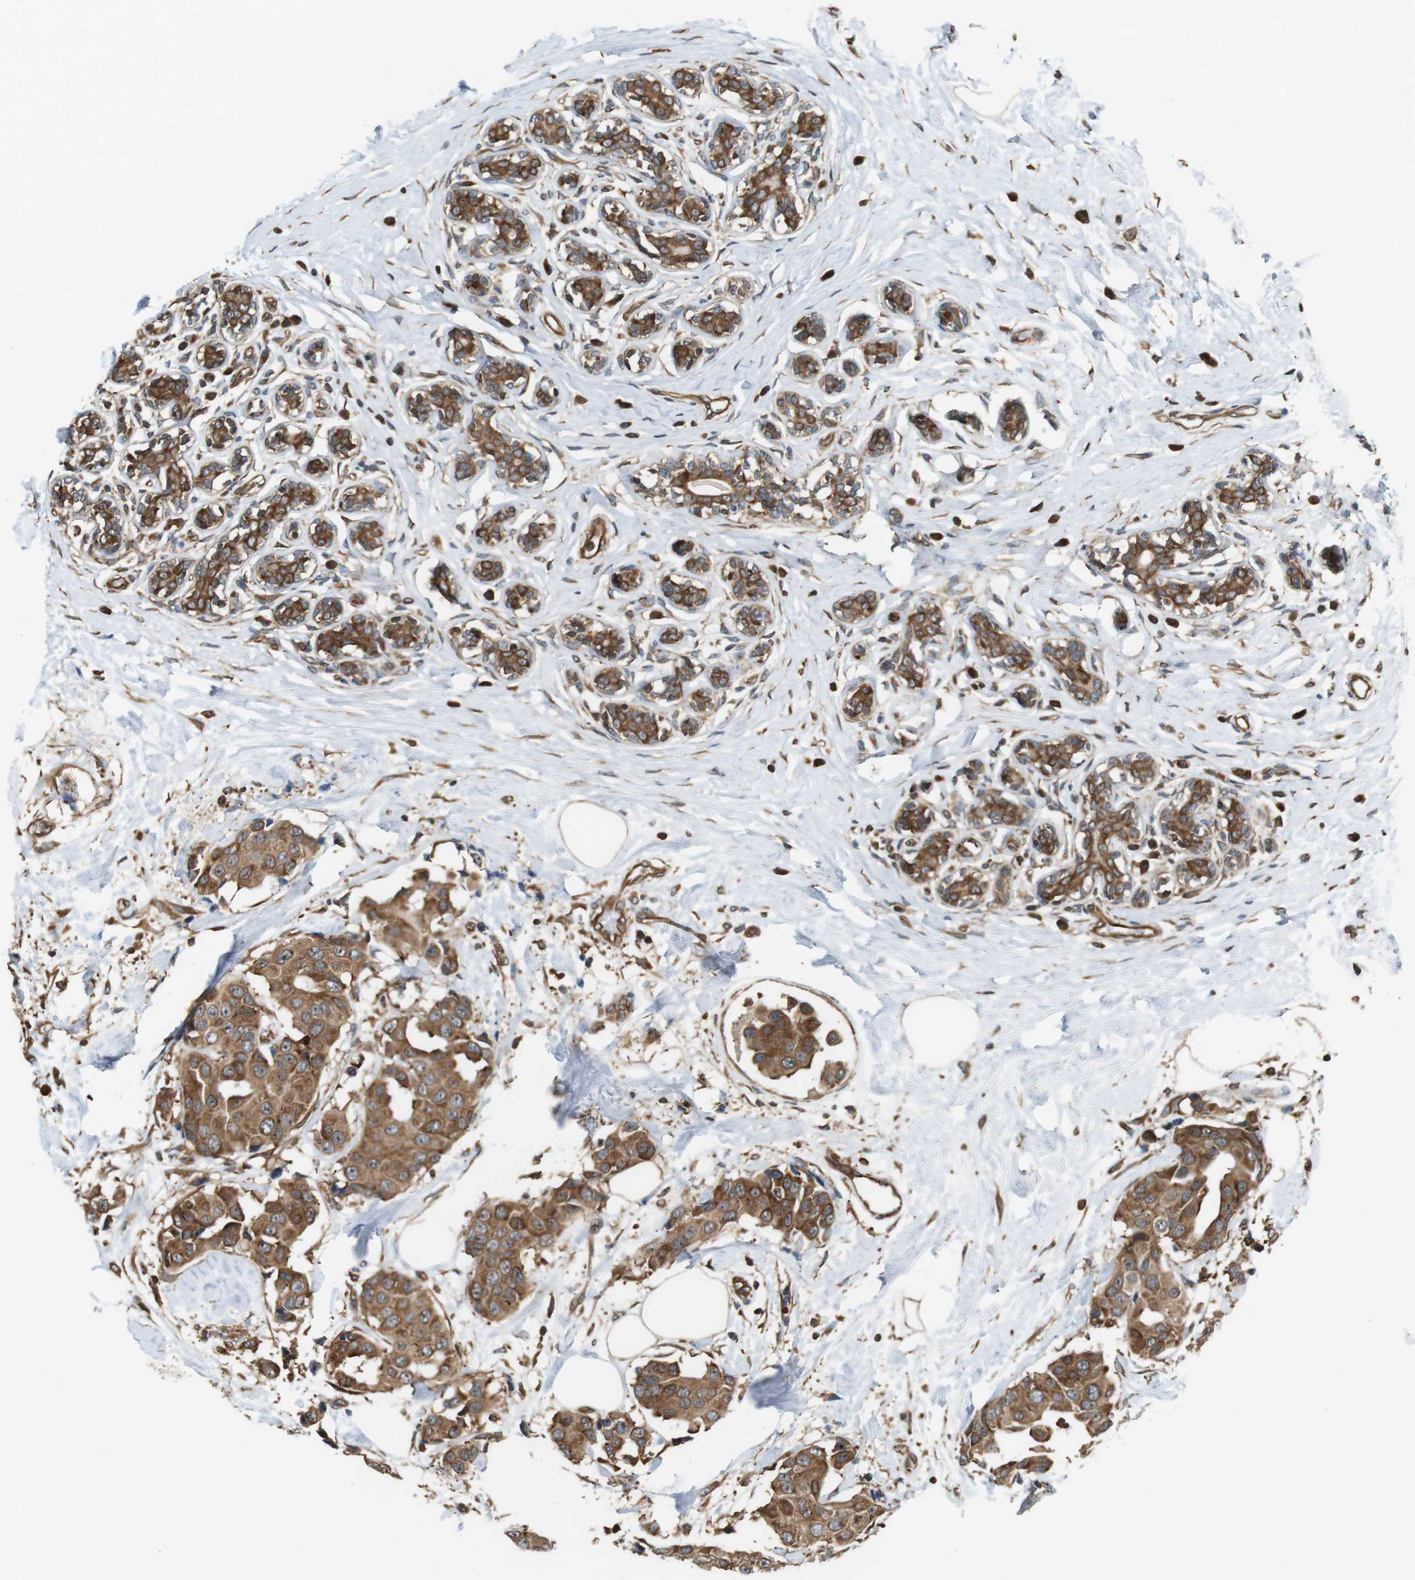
{"staining": {"intensity": "moderate", "quantity": ">75%", "location": "cytoplasmic/membranous"}, "tissue": "breast cancer", "cell_type": "Tumor cells", "image_type": "cancer", "snomed": [{"axis": "morphology", "description": "Normal tissue, NOS"}, {"axis": "morphology", "description": "Duct carcinoma"}, {"axis": "topography", "description": "Breast"}], "caption": "Brown immunohistochemical staining in intraductal carcinoma (breast) reveals moderate cytoplasmic/membranous positivity in approximately >75% of tumor cells.", "gene": "PA2G4", "patient": {"sex": "female", "age": 39}}